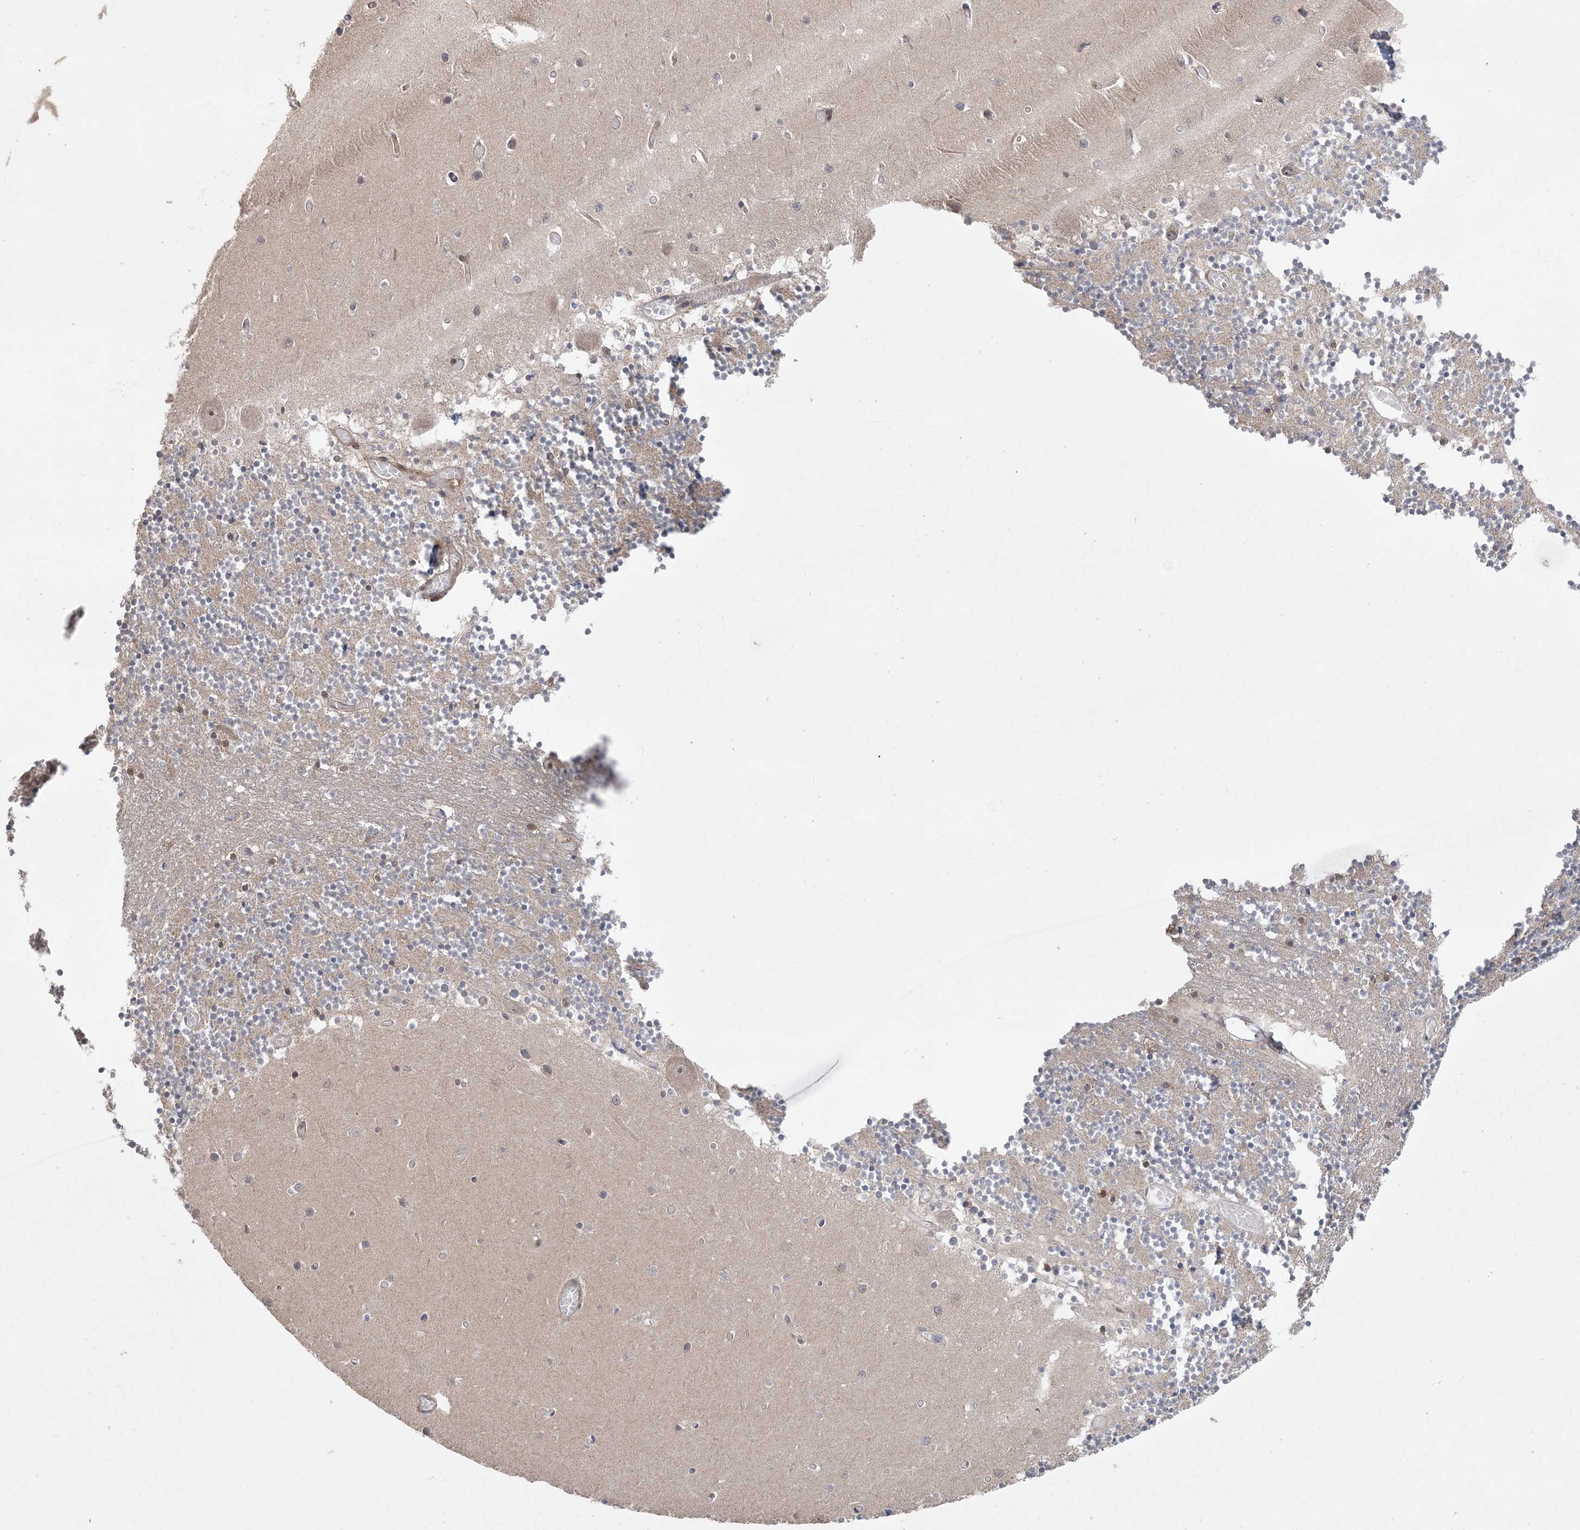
{"staining": {"intensity": "moderate", "quantity": "<25%", "location": "cytoplasmic/membranous"}, "tissue": "cerebellum", "cell_type": "Cells in granular layer", "image_type": "normal", "snomed": [{"axis": "morphology", "description": "Normal tissue, NOS"}, {"axis": "topography", "description": "Cerebellum"}], "caption": "Protein staining of normal cerebellum displays moderate cytoplasmic/membranous staining in about <25% of cells in granular layer.", "gene": "ACAP2", "patient": {"sex": "female", "age": 28}}